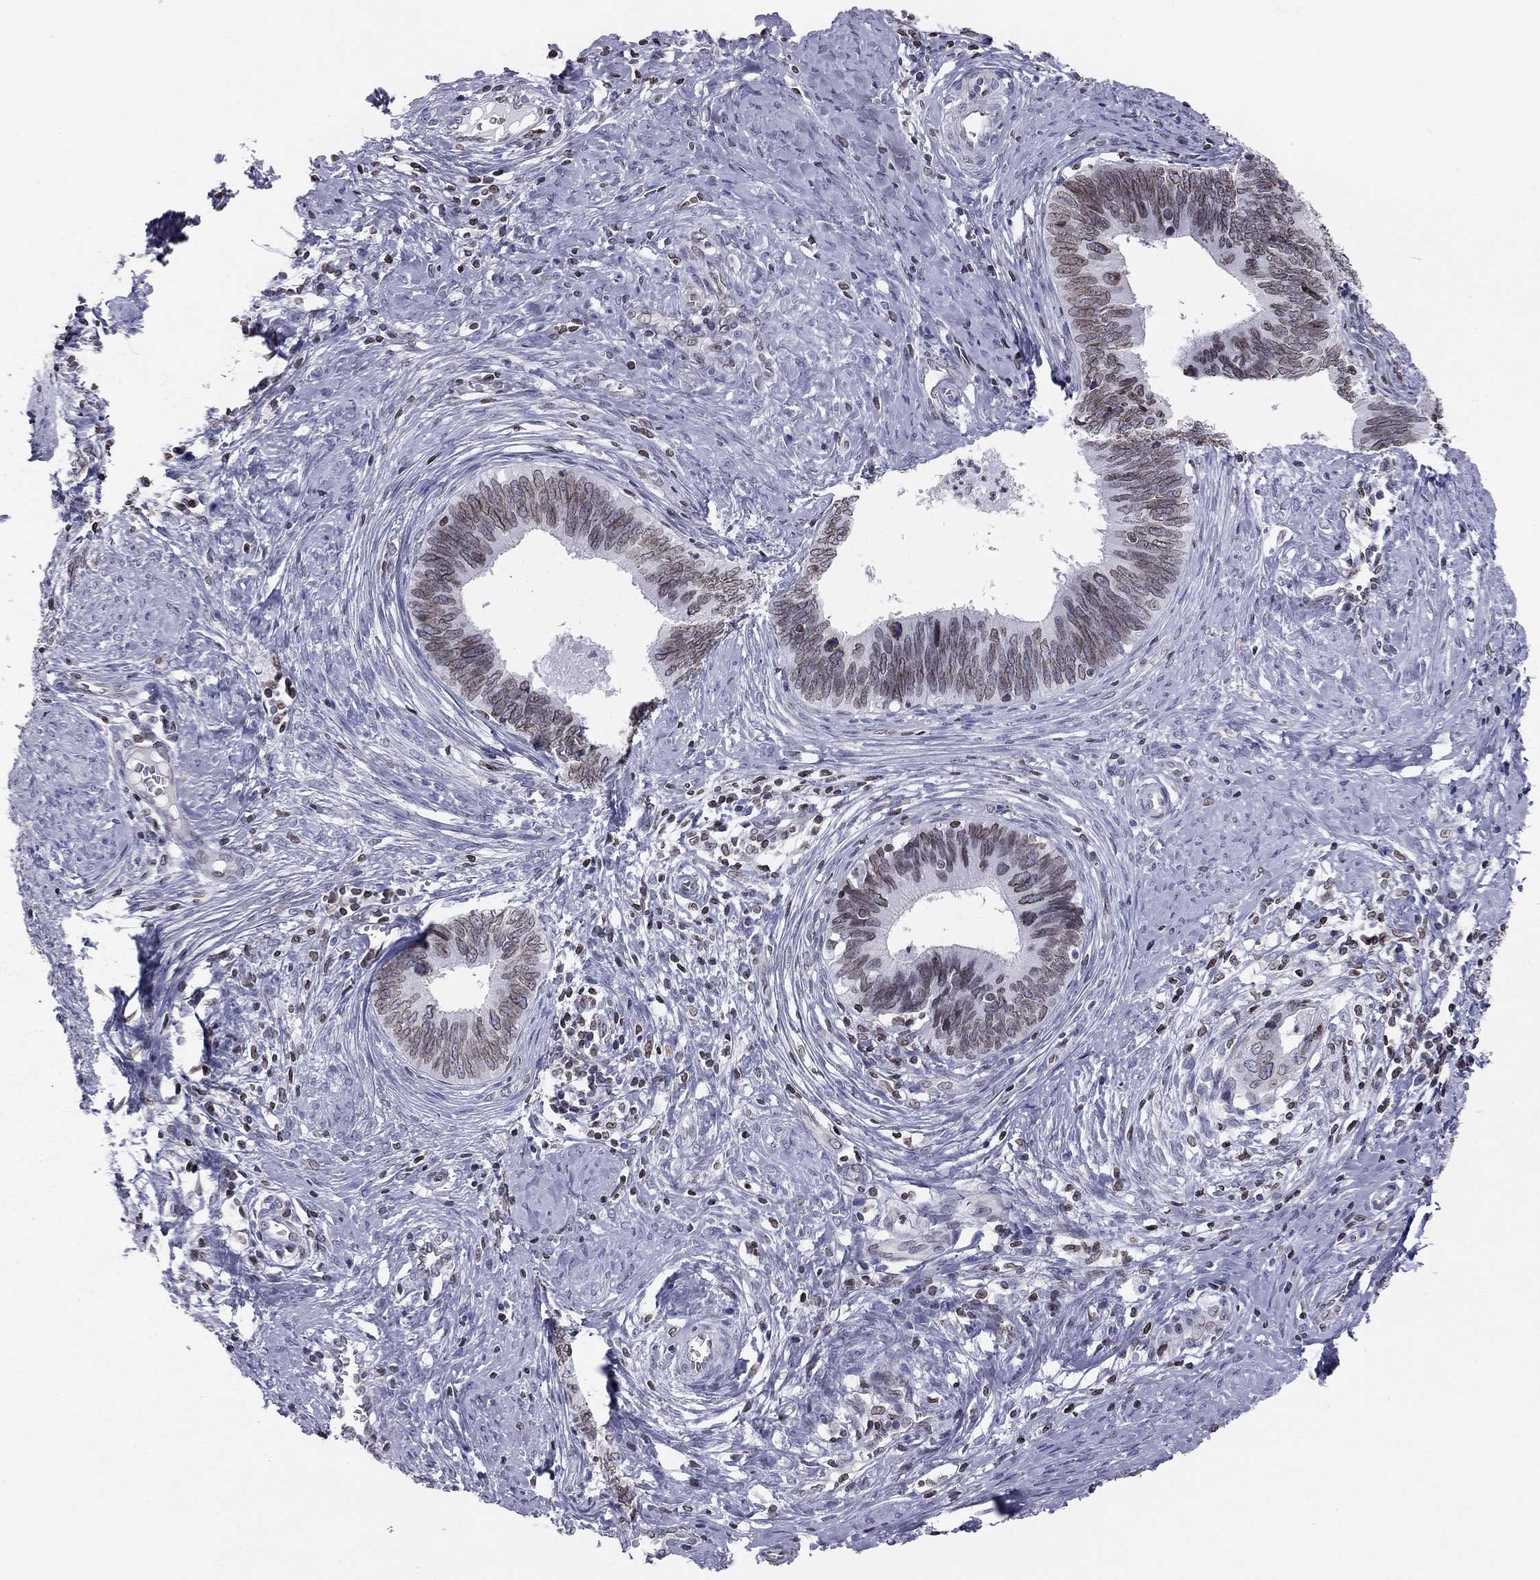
{"staining": {"intensity": "weak", "quantity": ">75%", "location": "cytoplasmic/membranous,nuclear"}, "tissue": "cervical cancer", "cell_type": "Tumor cells", "image_type": "cancer", "snomed": [{"axis": "morphology", "description": "Adenocarcinoma, NOS"}, {"axis": "topography", "description": "Cervix"}], "caption": "Human cervical adenocarcinoma stained with a brown dye exhibits weak cytoplasmic/membranous and nuclear positive expression in about >75% of tumor cells.", "gene": "ESPL1", "patient": {"sex": "female", "age": 42}}